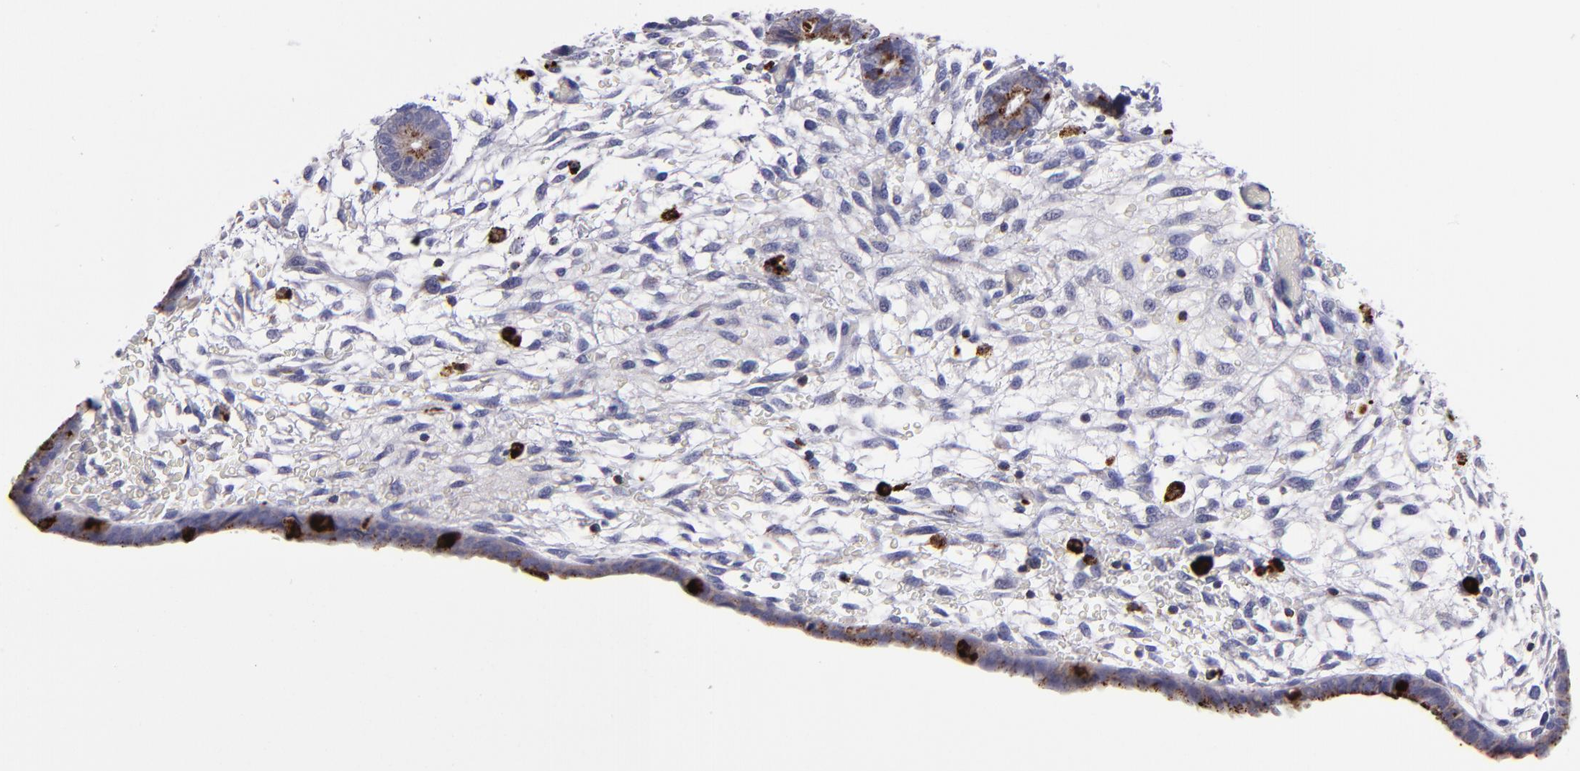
{"staining": {"intensity": "strong", "quantity": "<25%", "location": "nuclear"}, "tissue": "endometrium", "cell_type": "Cells in endometrial stroma", "image_type": "normal", "snomed": [{"axis": "morphology", "description": "Normal tissue, NOS"}, {"axis": "topography", "description": "Endometrium"}], "caption": "Cells in endometrial stroma exhibit strong nuclear expression in approximately <25% of cells in benign endometrium. Using DAB (3,3'-diaminobenzidine) (brown) and hematoxylin (blue) stains, captured at high magnification using brightfield microscopy.", "gene": "CTSS", "patient": {"sex": "female", "age": 42}}